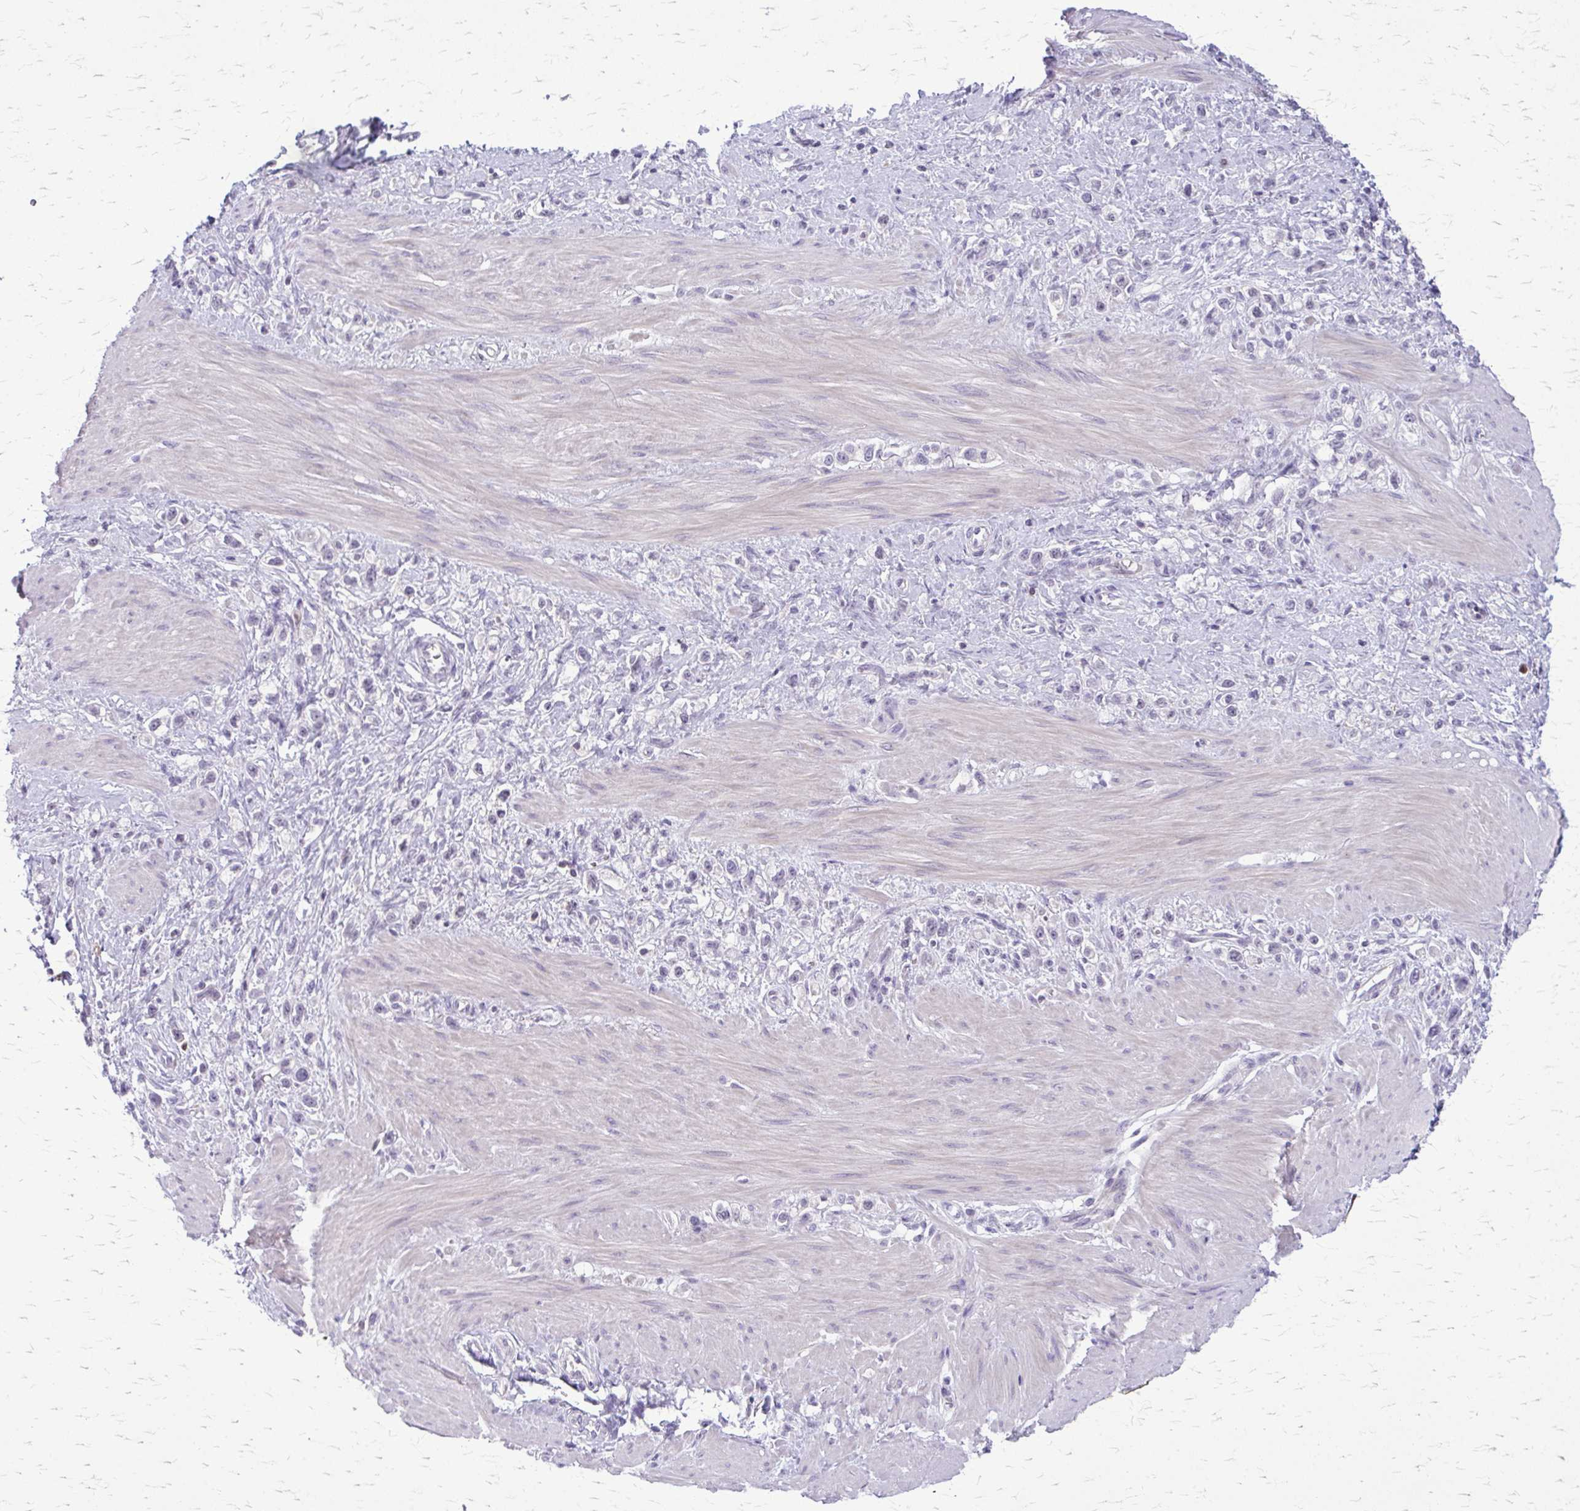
{"staining": {"intensity": "negative", "quantity": "none", "location": "none"}, "tissue": "stomach cancer", "cell_type": "Tumor cells", "image_type": "cancer", "snomed": [{"axis": "morphology", "description": "Adenocarcinoma, NOS"}, {"axis": "topography", "description": "Stomach"}], "caption": "Protein analysis of stomach adenocarcinoma reveals no significant staining in tumor cells.", "gene": "GLRX", "patient": {"sex": "female", "age": 65}}